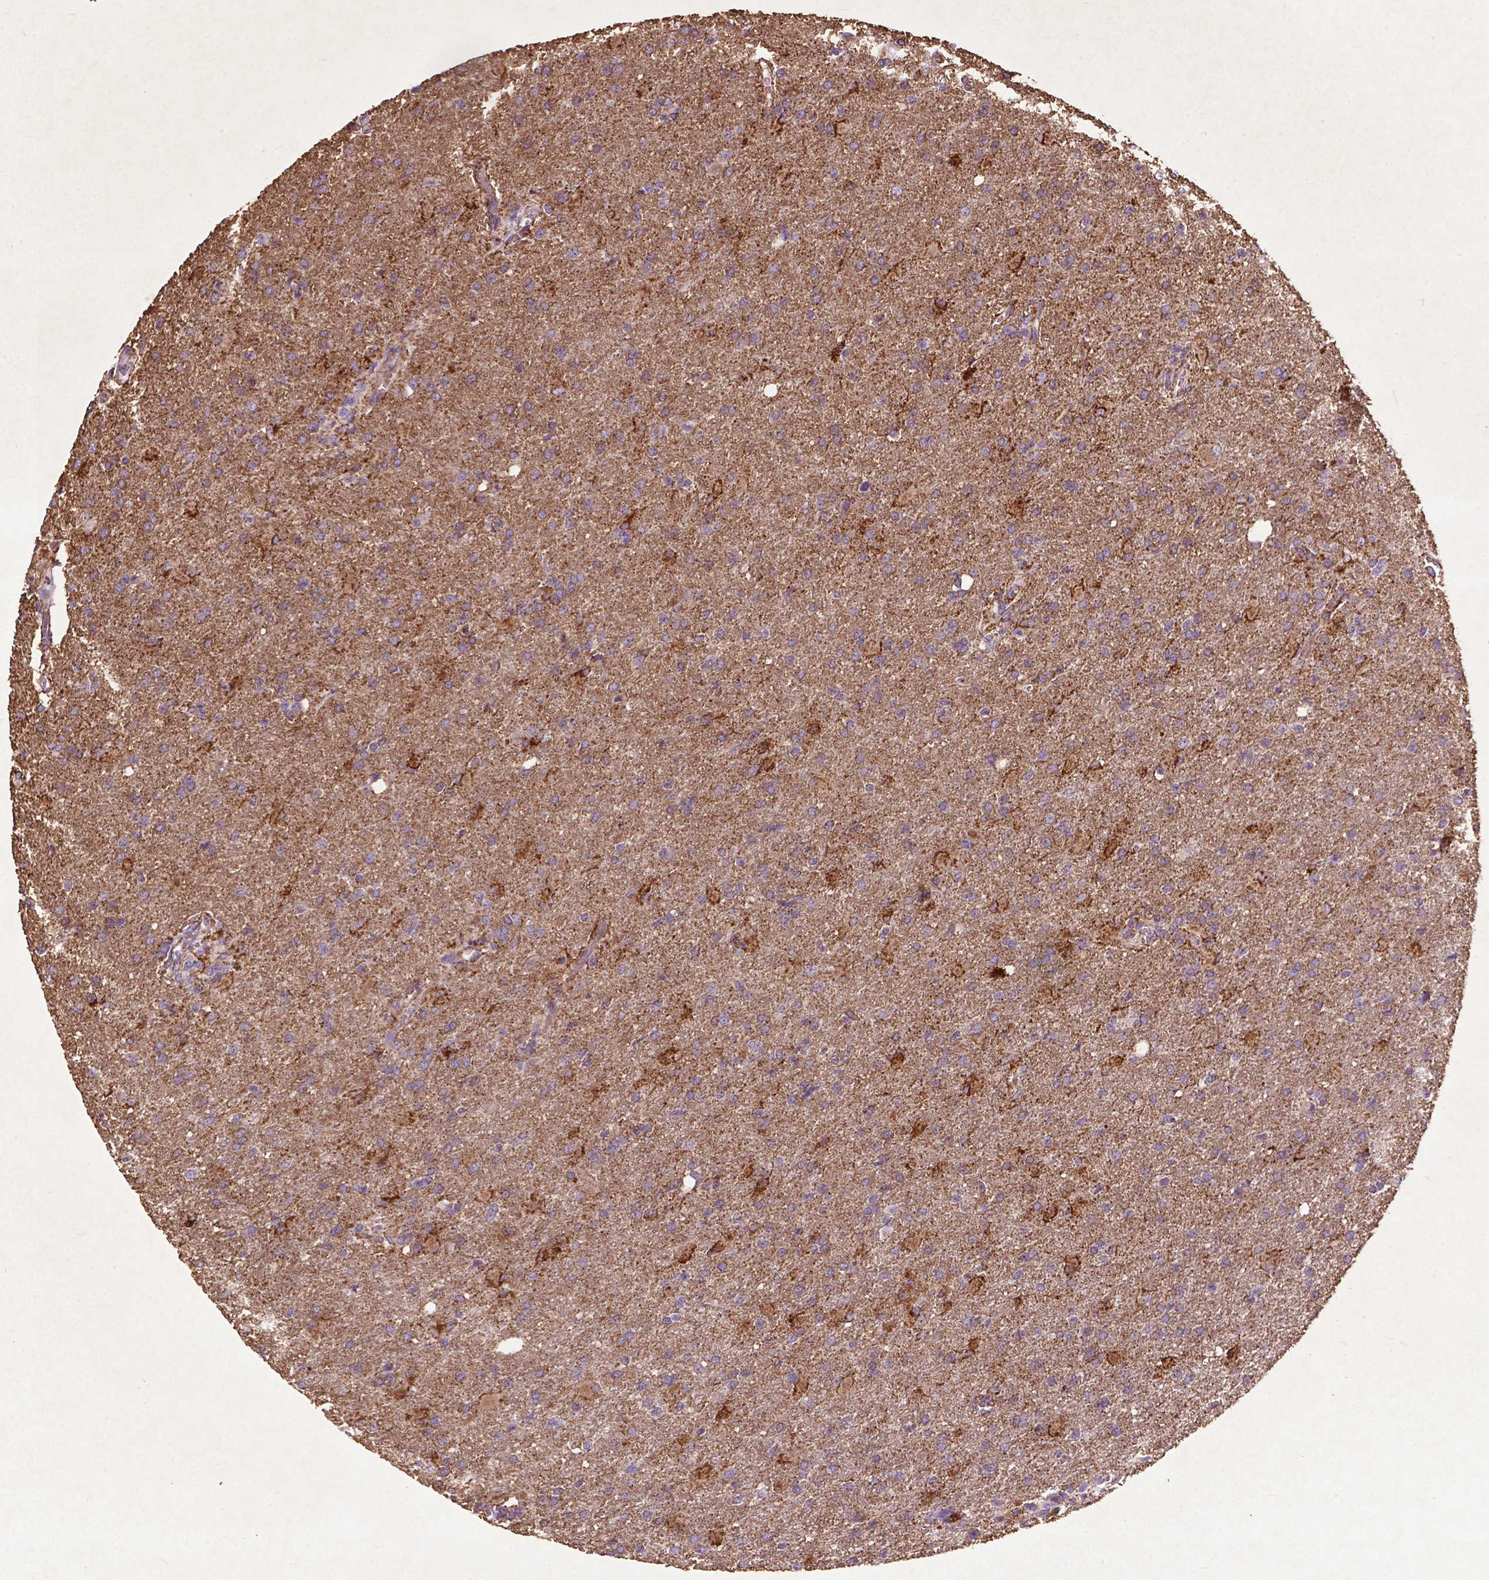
{"staining": {"intensity": "negative", "quantity": "none", "location": "none"}, "tissue": "glioma", "cell_type": "Tumor cells", "image_type": "cancer", "snomed": [{"axis": "morphology", "description": "Glioma, malignant, High grade"}, {"axis": "topography", "description": "Brain"}], "caption": "A micrograph of human glioma is negative for staining in tumor cells. The staining is performed using DAB brown chromogen with nuclei counter-stained in using hematoxylin.", "gene": "THEGL", "patient": {"sex": "male", "age": 68}}